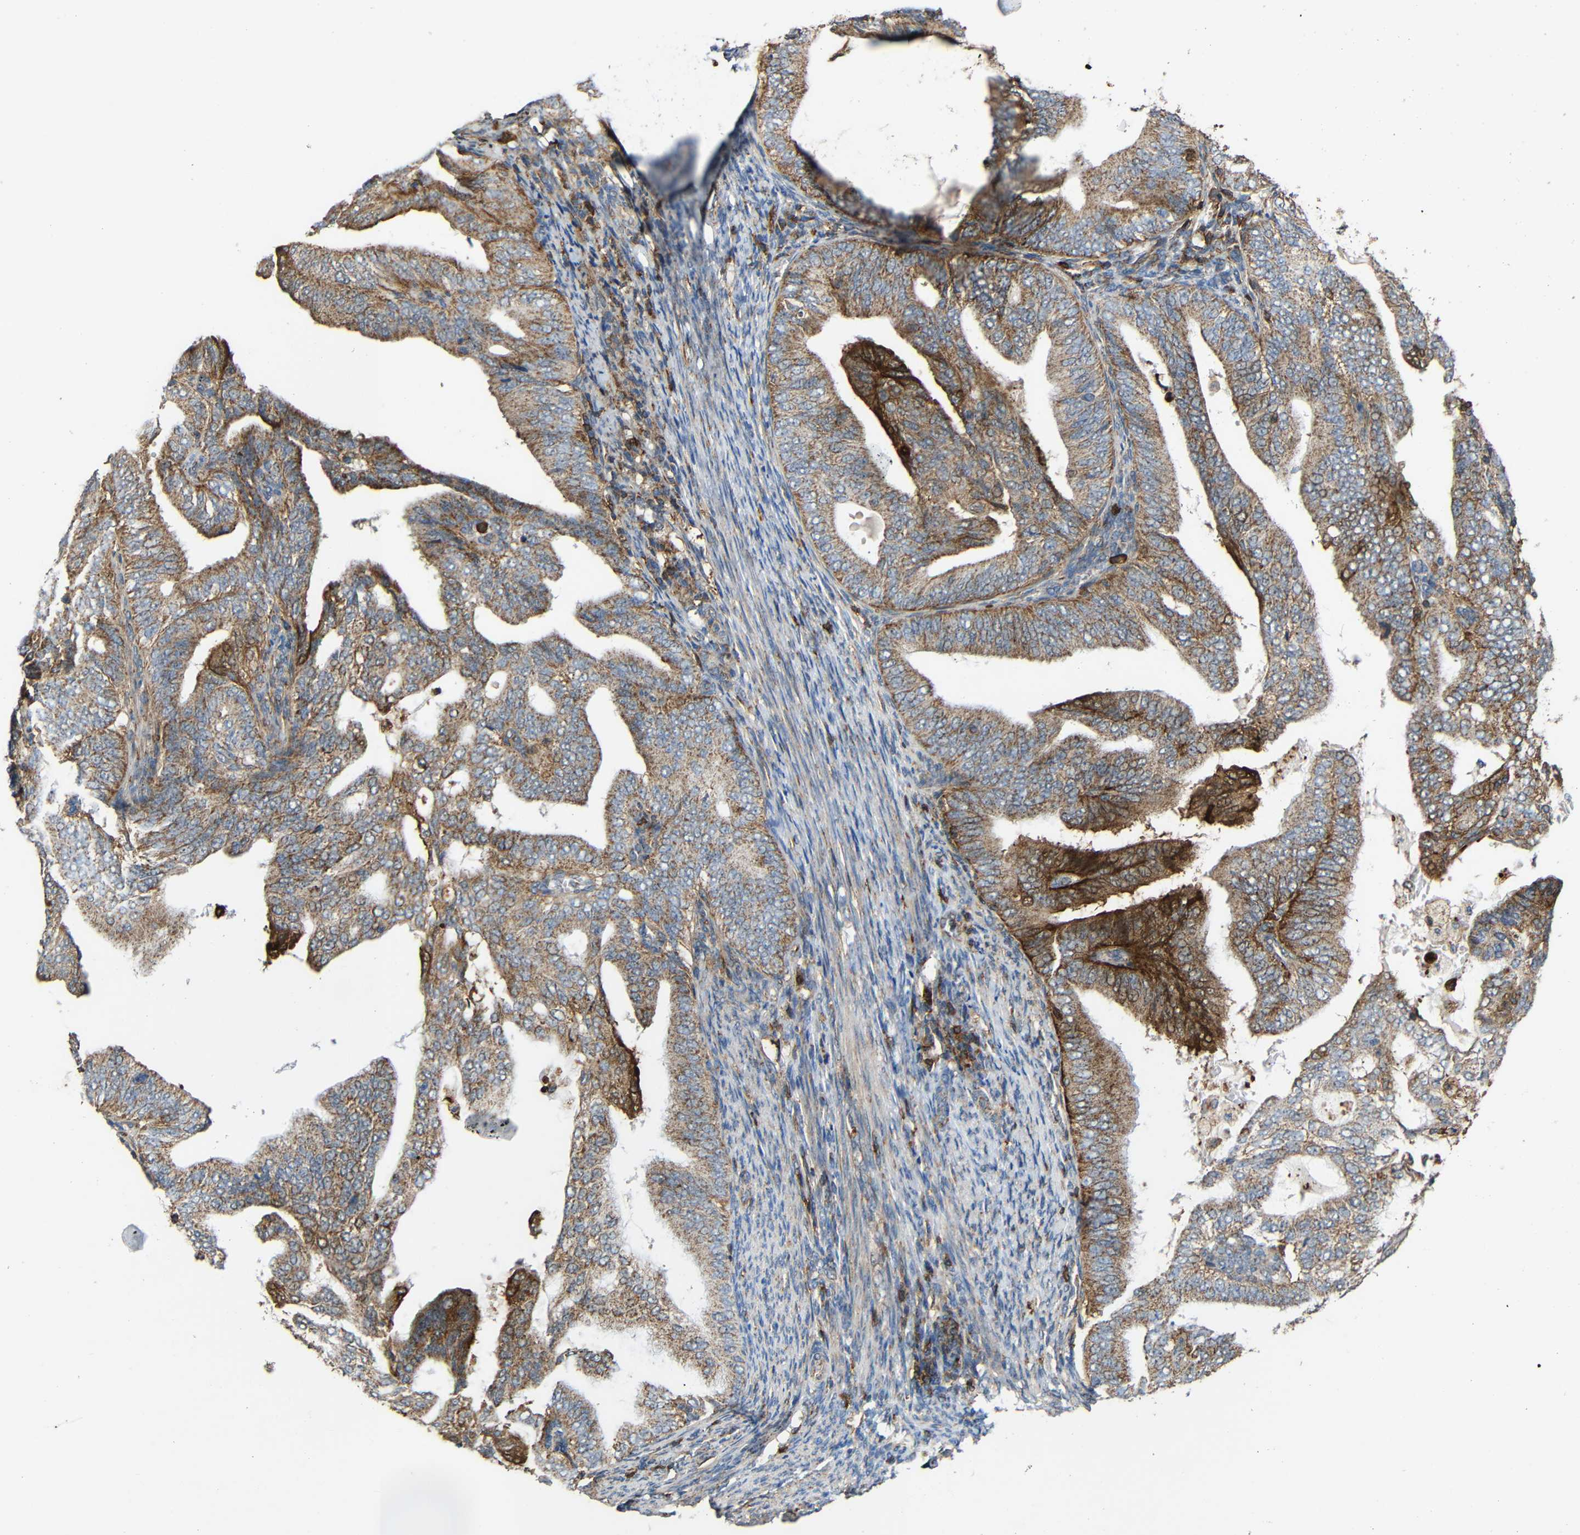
{"staining": {"intensity": "moderate", "quantity": ">75%", "location": "cytoplasmic/membranous"}, "tissue": "endometrial cancer", "cell_type": "Tumor cells", "image_type": "cancer", "snomed": [{"axis": "morphology", "description": "Adenocarcinoma, NOS"}, {"axis": "topography", "description": "Endometrium"}], "caption": "Adenocarcinoma (endometrial) stained with DAB (3,3'-diaminobenzidine) immunohistochemistry demonstrates medium levels of moderate cytoplasmic/membranous positivity in about >75% of tumor cells. The protein of interest is shown in brown color, while the nuclei are stained blue.", "gene": "C1GALT1", "patient": {"sex": "female", "age": 58}}